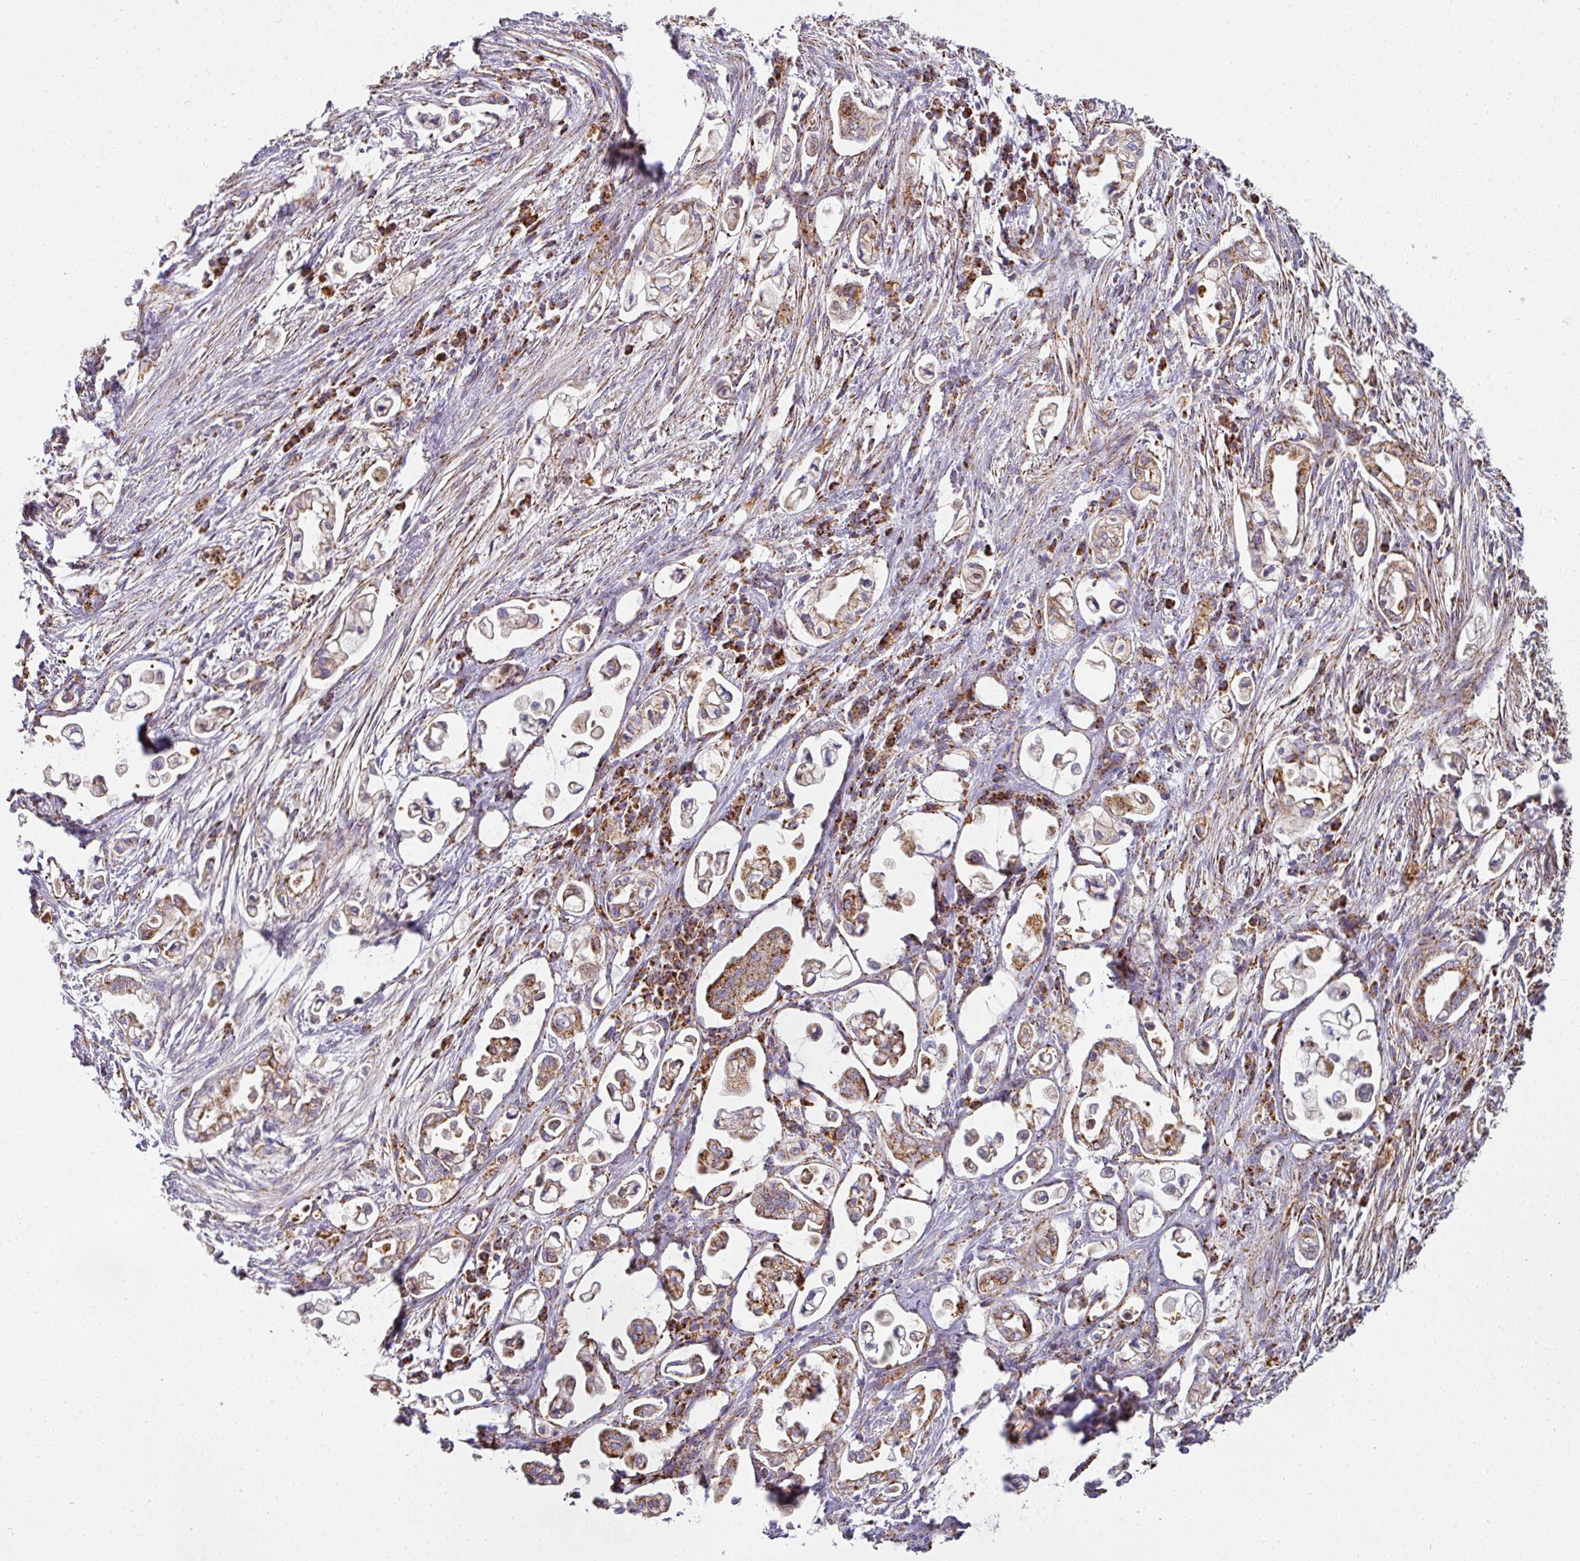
{"staining": {"intensity": "strong", "quantity": ">75%", "location": "cytoplasmic/membranous"}, "tissue": "pancreatic cancer", "cell_type": "Tumor cells", "image_type": "cancer", "snomed": [{"axis": "morphology", "description": "Adenocarcinoma, NOS"}, {"axis": "topography", "description": "Pancreas"}], "caption": "A high-resolution micrograph shows immunohistochemistry (IHC) staining of pancreatic adenocarcinoma, which demonstrates strong cytoplasmic/membranous positivity in approximately >75% of tumor cells. Immunohistochemistry (ihc) stains the protein in brown and the nuclei are stained blue.", "gene": "UQCRFS1", "patient": {"sex": "female", "age": 69}}